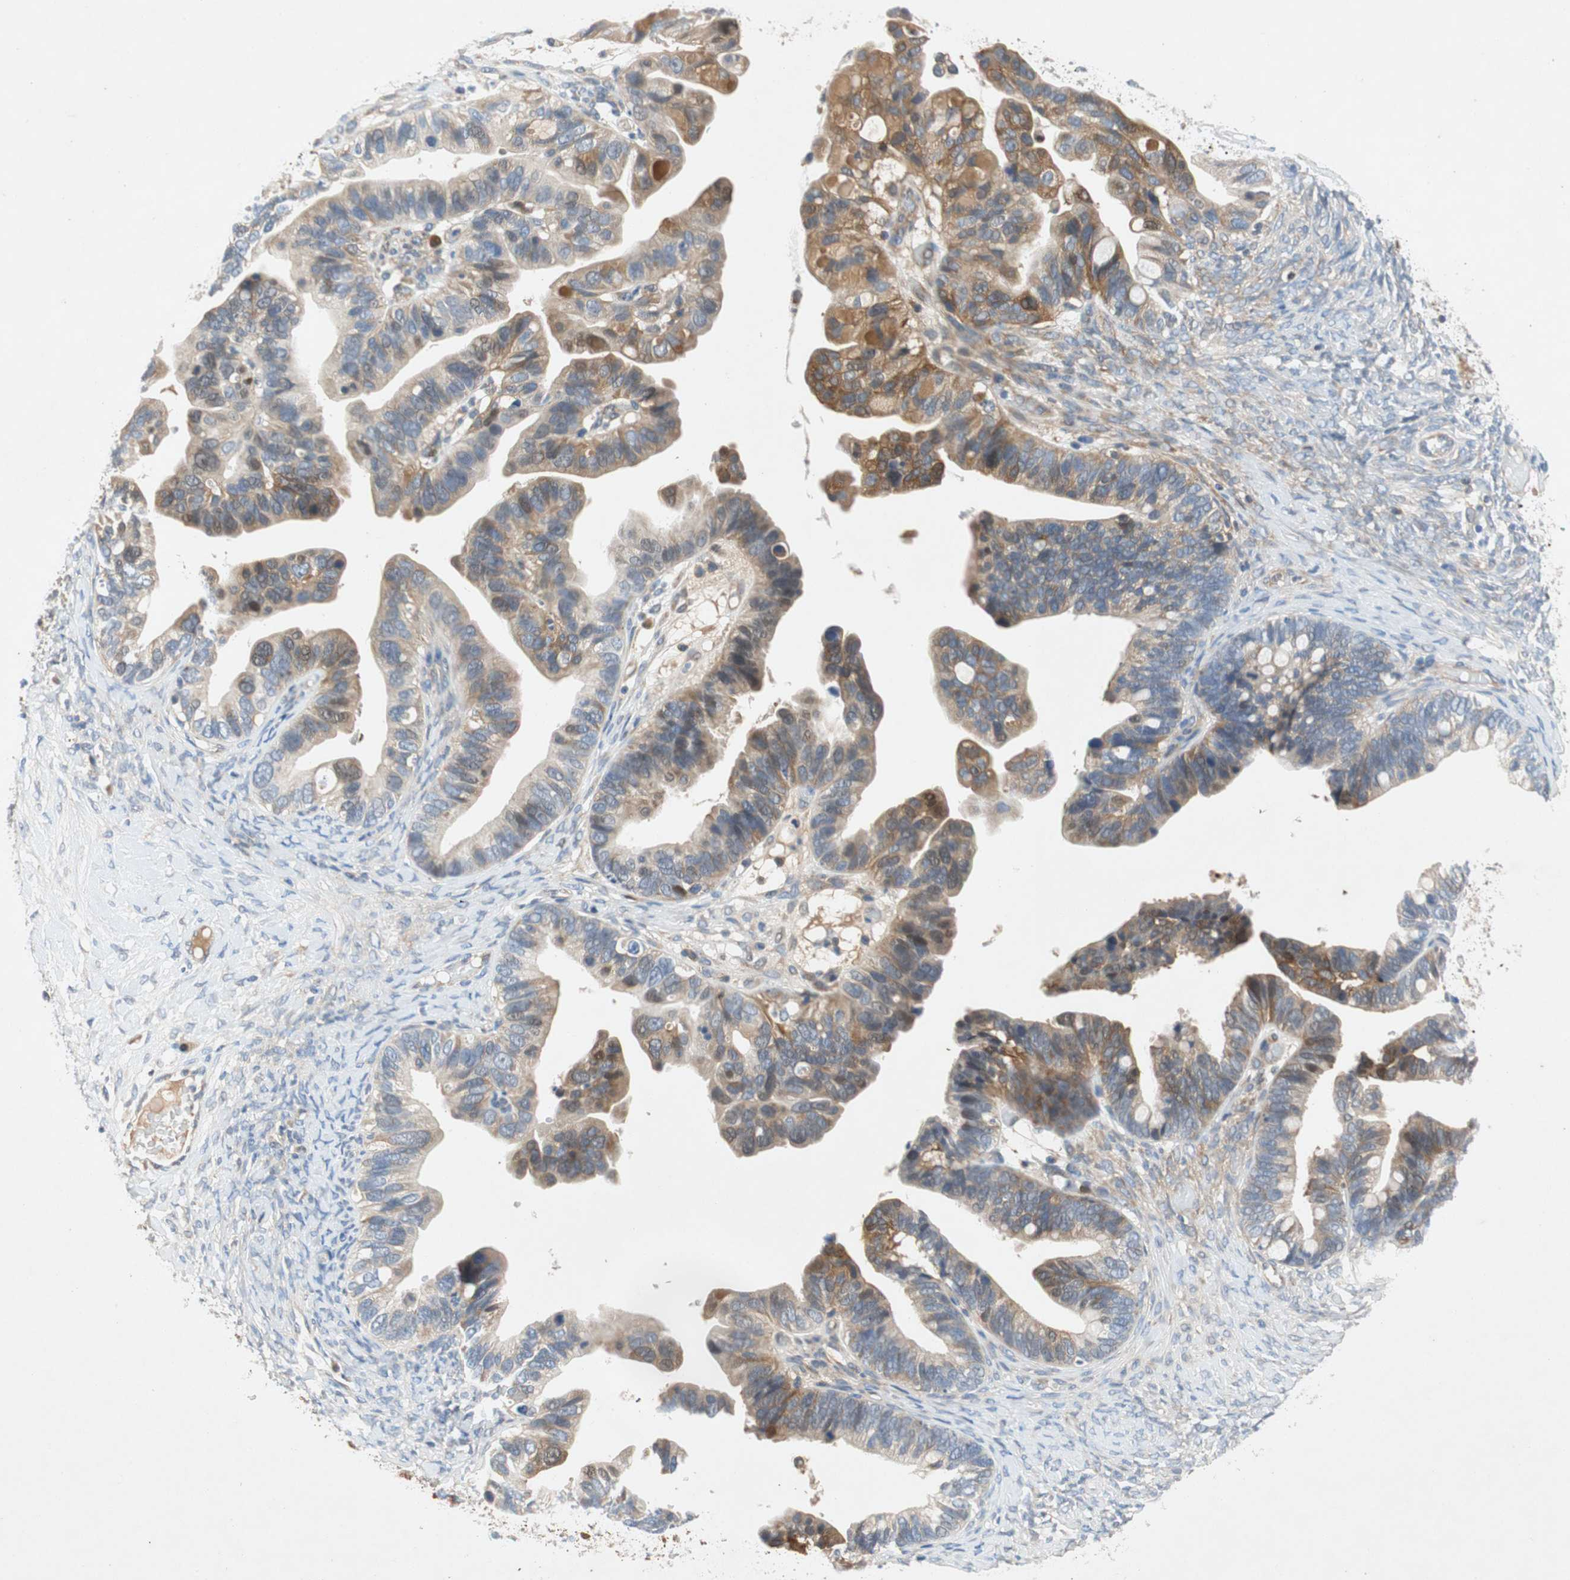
{"staining": {"intensity": "moderate", "quantity": "25%-75%", "location": "cytoplasmic/membranous,nuclear"}, "tissue": "ovarian cancer", "cell_type": "Tumor cells", "image_type": "cancer", "snomed": [{"axis": "morphology", "description": "Cystadenocarcinoma, serous, NOS"}, {"axis": "topography", "description": "Ovary"}], "caption": "An image showing moderate cytoplasmic/membranous and nuclear positivity in approximately 25%-75% of tumor cells in ovarian cancer (serous cystadenocarcinoma), as visualized by brown immunohistochemical staining.", "gene": "RELB", "patient": {"sex": "female", "age": 56}}